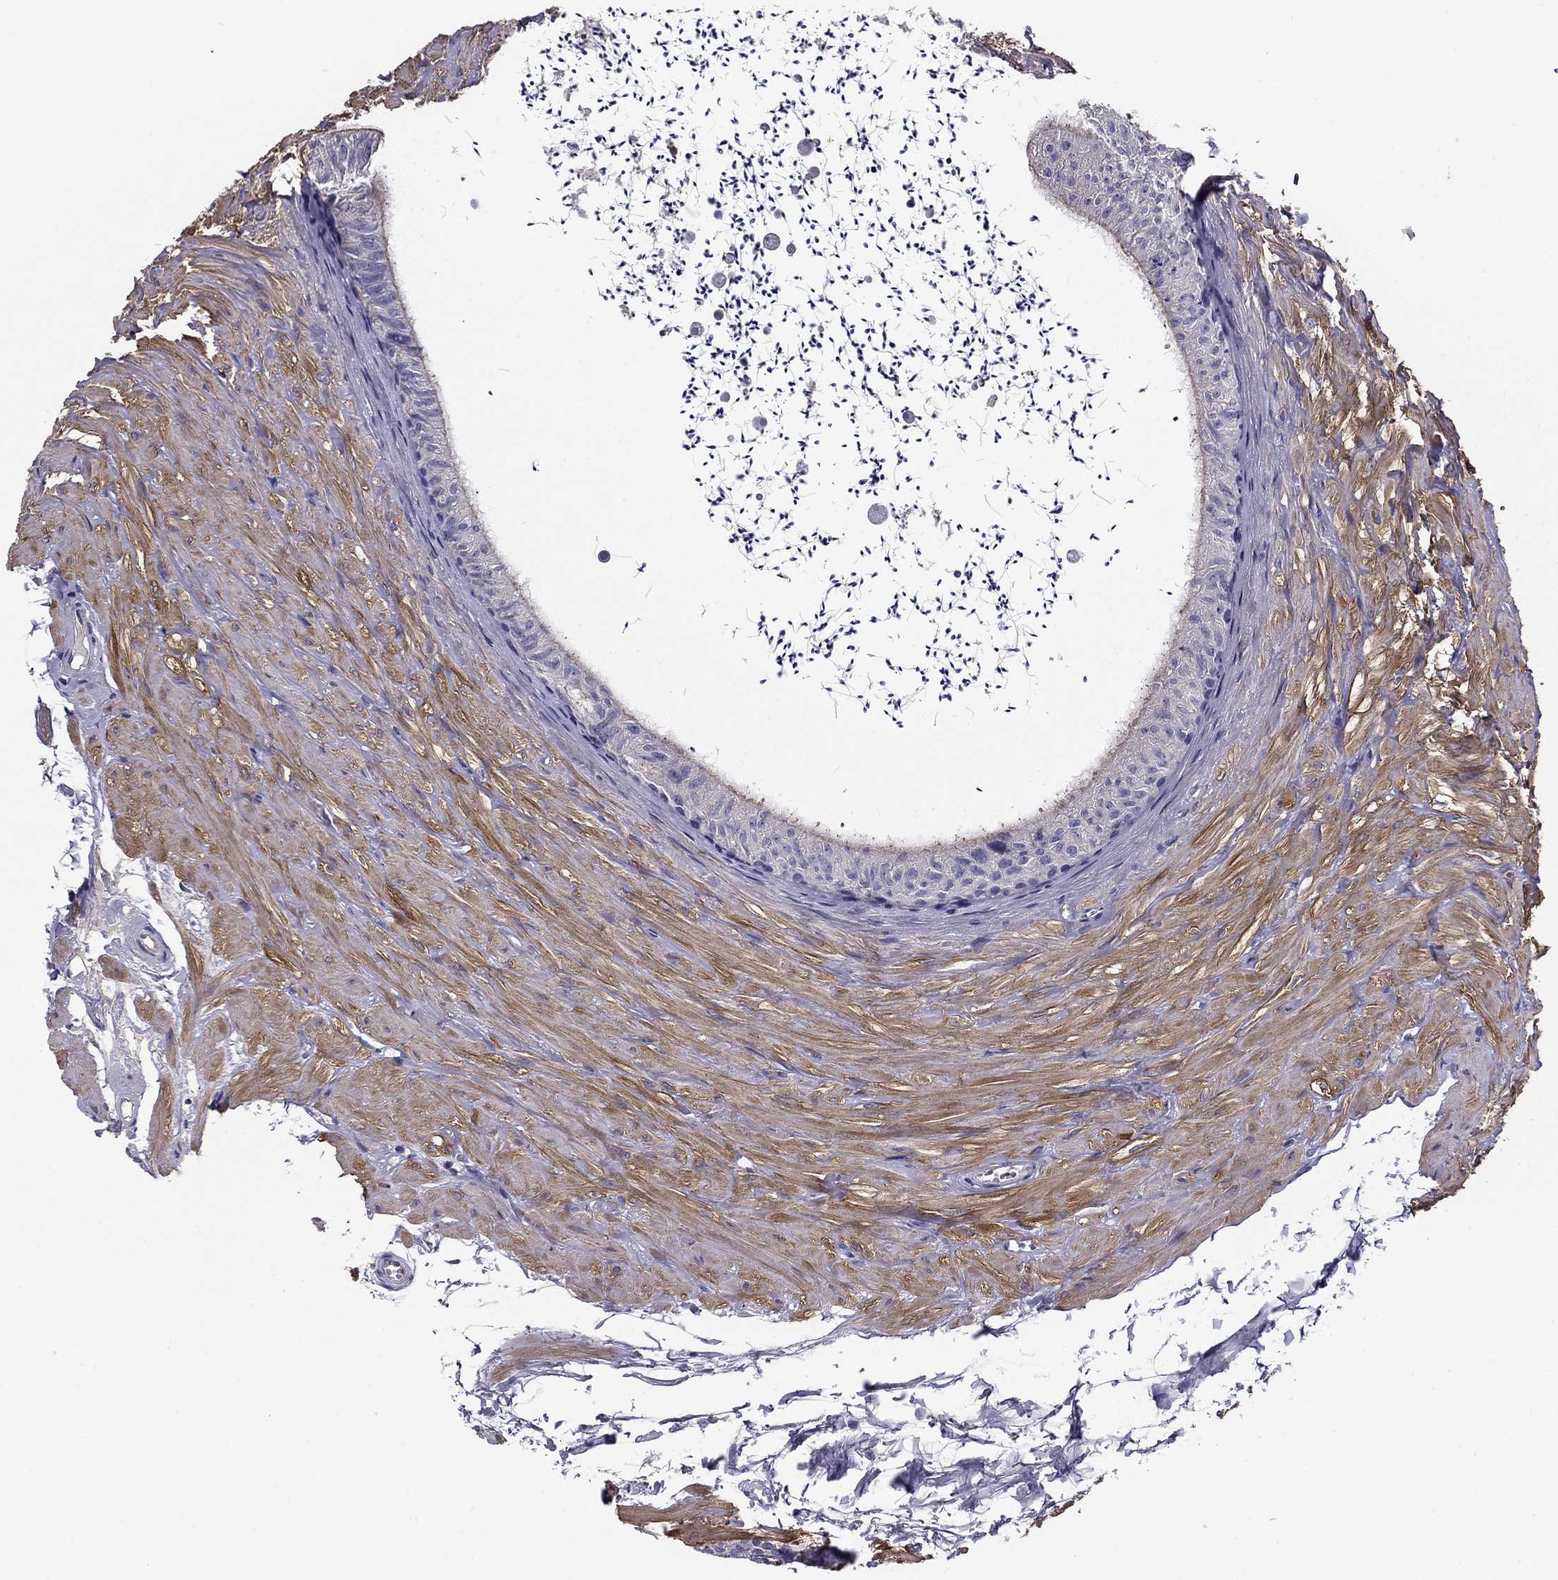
{"staining": {"intensity": "moderate", "quantity": "25%-75%", "location": "cytoplasmic/membranous"}, "tissue": "epididymis", "cell_type": "Glandular cells", "image_type": "normal", "snomed": [{"axis": "morphology", "description": "Normal tissue, NOS"}, {"axis": "topography", "description": "Epididymis"}], "caption": "The photomicrograph exhibits staining of benign epididymis, revealing moderate cytoplasmic/membranous protein staining (brown color) within glandular cells.", "gene": "FLNC", "patient": {"sex": "male", "age": 32}}